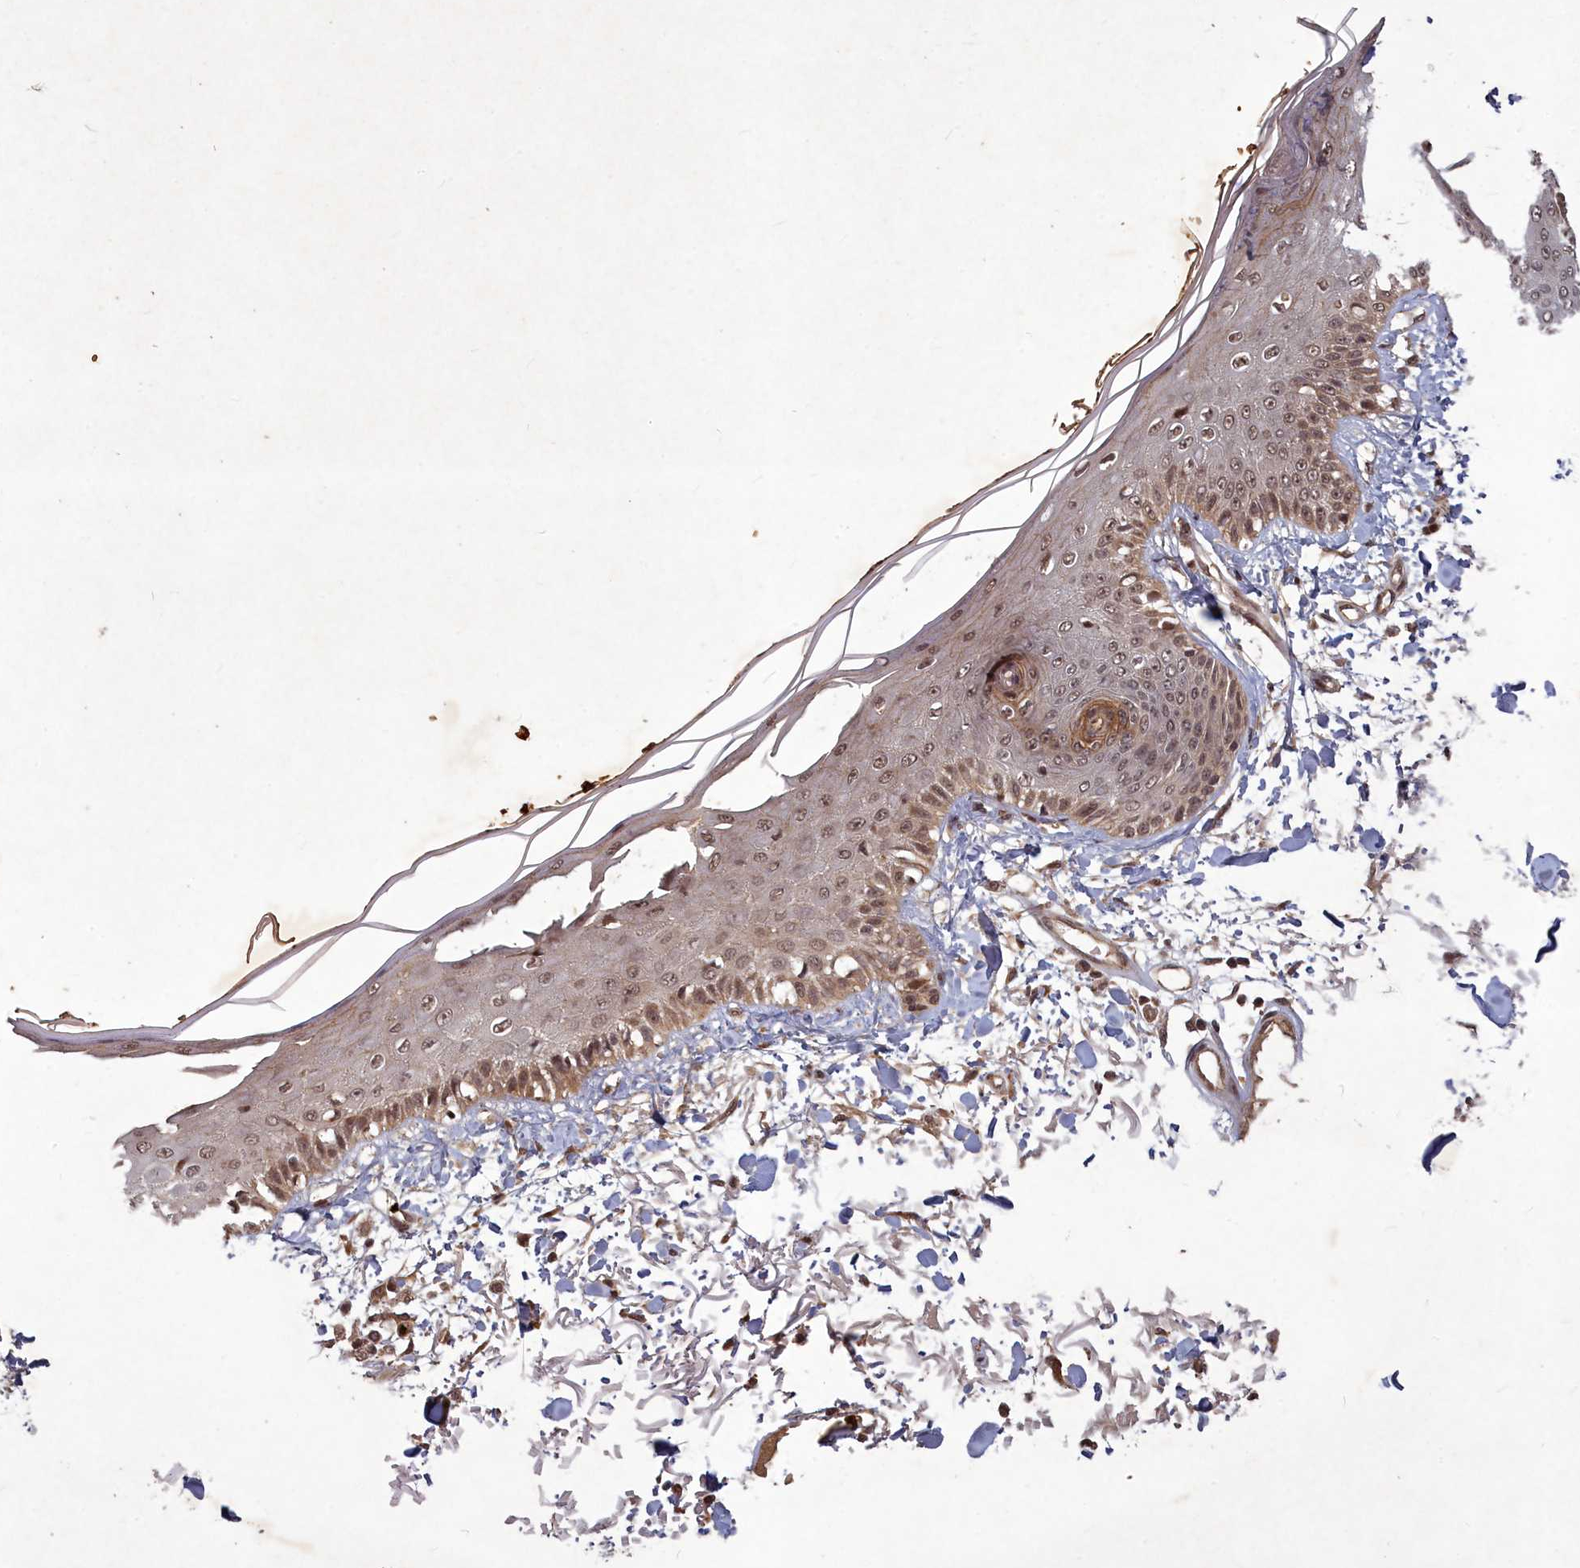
{"staining": {"intensity": "moderate", "quantity": ">75%", "location": "cytoplasmic/membranous,nuclear"}, "tissue": "skin", "cell_type": "Fibroblasts", "image_type": "normal", "snomed": [{"axis": "morphology", "description": "Normal tissue, NOS"}, {"axis": "morphology", "description": "Squamous cell carcinoma, NOS"}, {"axis": "topography", "description": "Skin"}, {"axis": "topography", "description": "Peripheral nerve tissue"}], "caption": "An IHC micrograph of normal tissue is shown. Protein staining in brown shows moderate cytoplasmic/membranous,nuclear positivity in skin within fibroblasts.", "gene": "SRMS", "patient": {"sex": "male", "age": 83}}